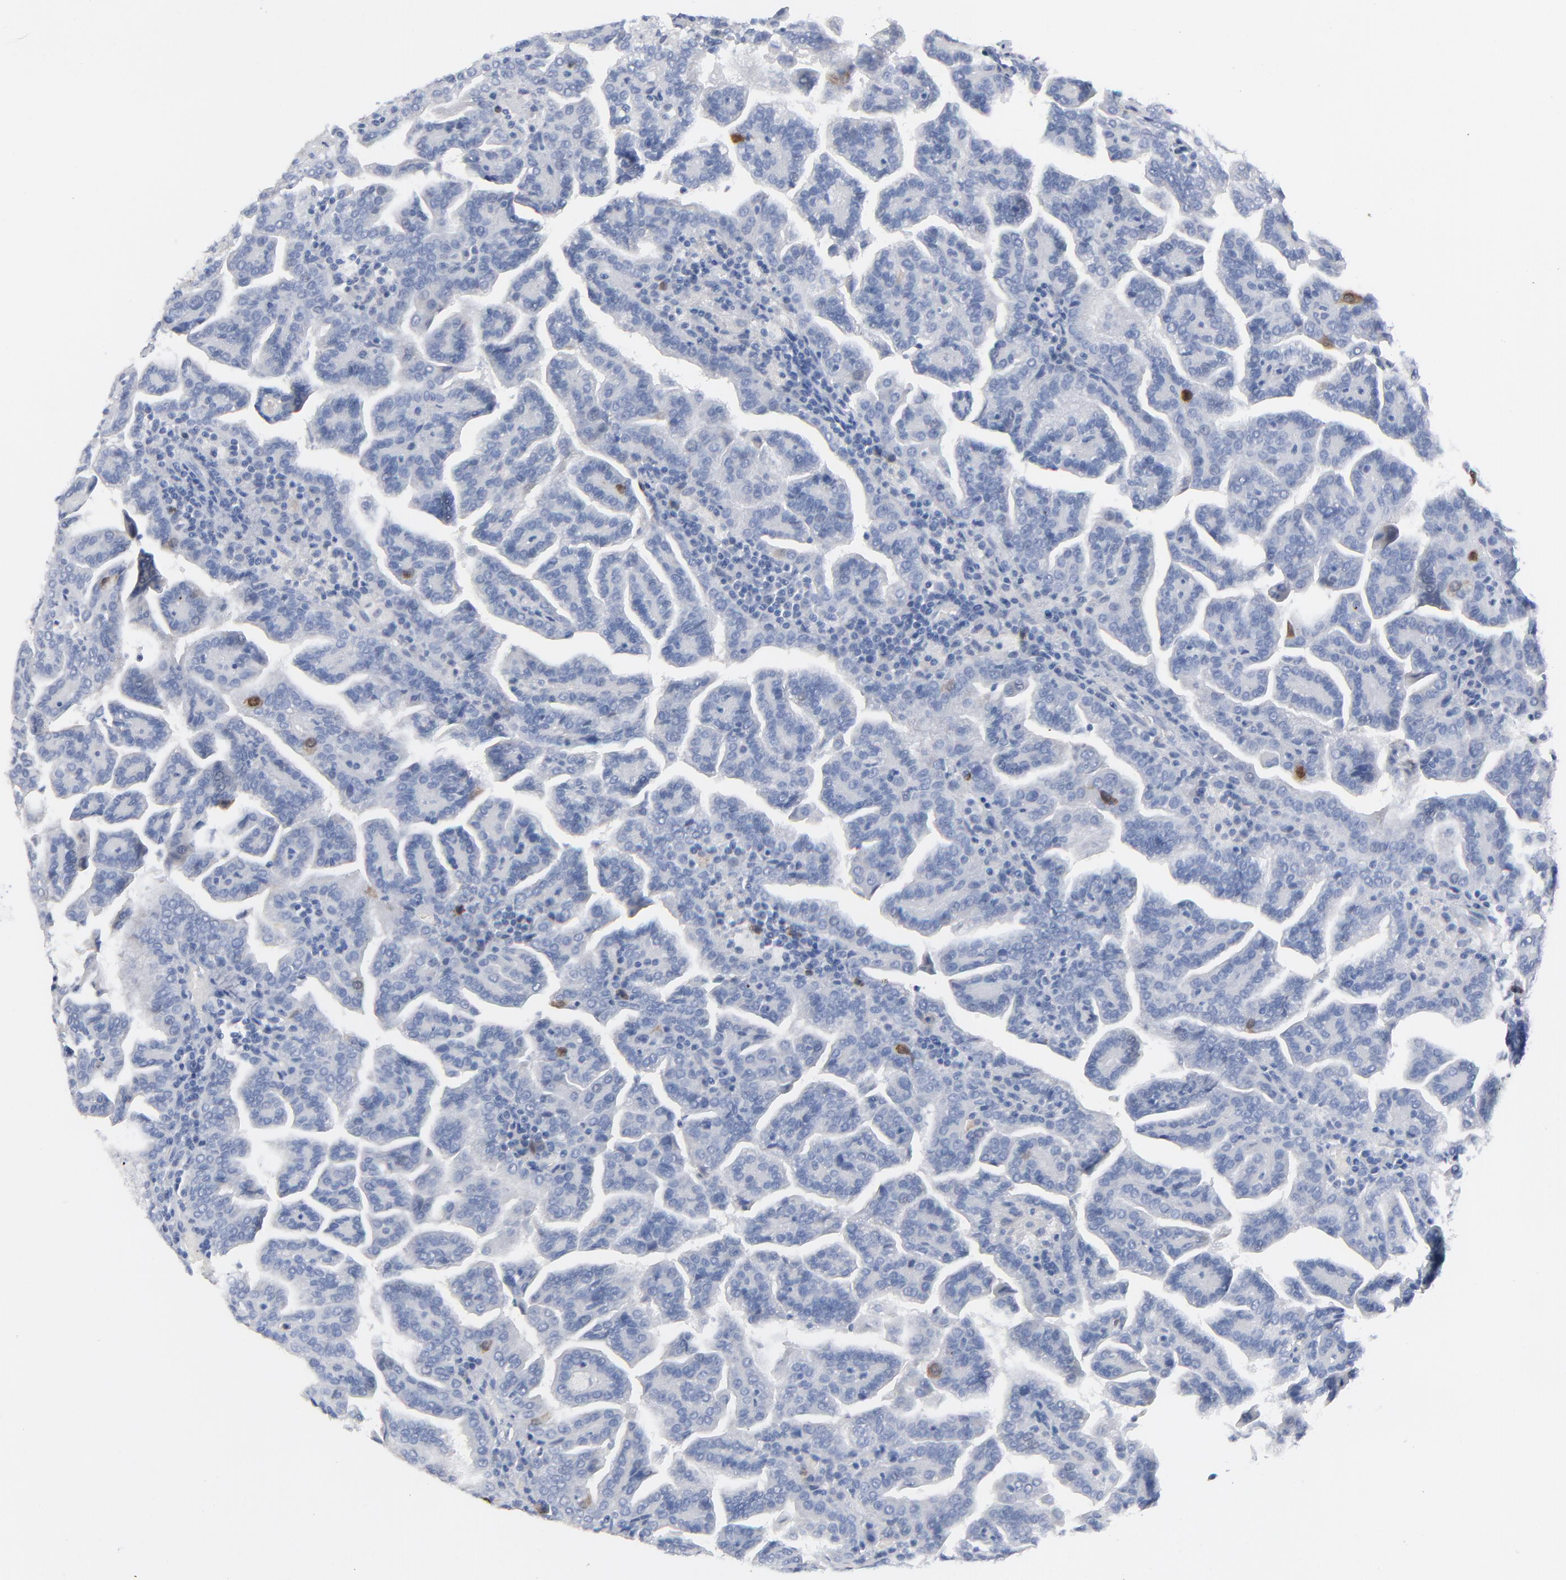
{"staining": {"intensity": "strong", "quantity": "<25%", "location": "cytoplasmic/membranous,nuclear"}, "tissue": "renal cancer", "cell_type": "Tumor cells", "image_type": "cancer", "snomed": [{"axis": "morphology", "description": "Adenocarcinoma, NOS"}, {"axis": "topography", "description": "Kidney"}], "caption": "This photomicrograph reveals adenocarcinoma (renal) stained with immunohistochemistry to label a protein in brown. The cytoplasmic/membranous and nuclear of tumor cells show strong positivity for the protein. Nuclei are counter-stained blue.", "gene": "CDK1", "patient": {"sex": "male", "age": 61}}